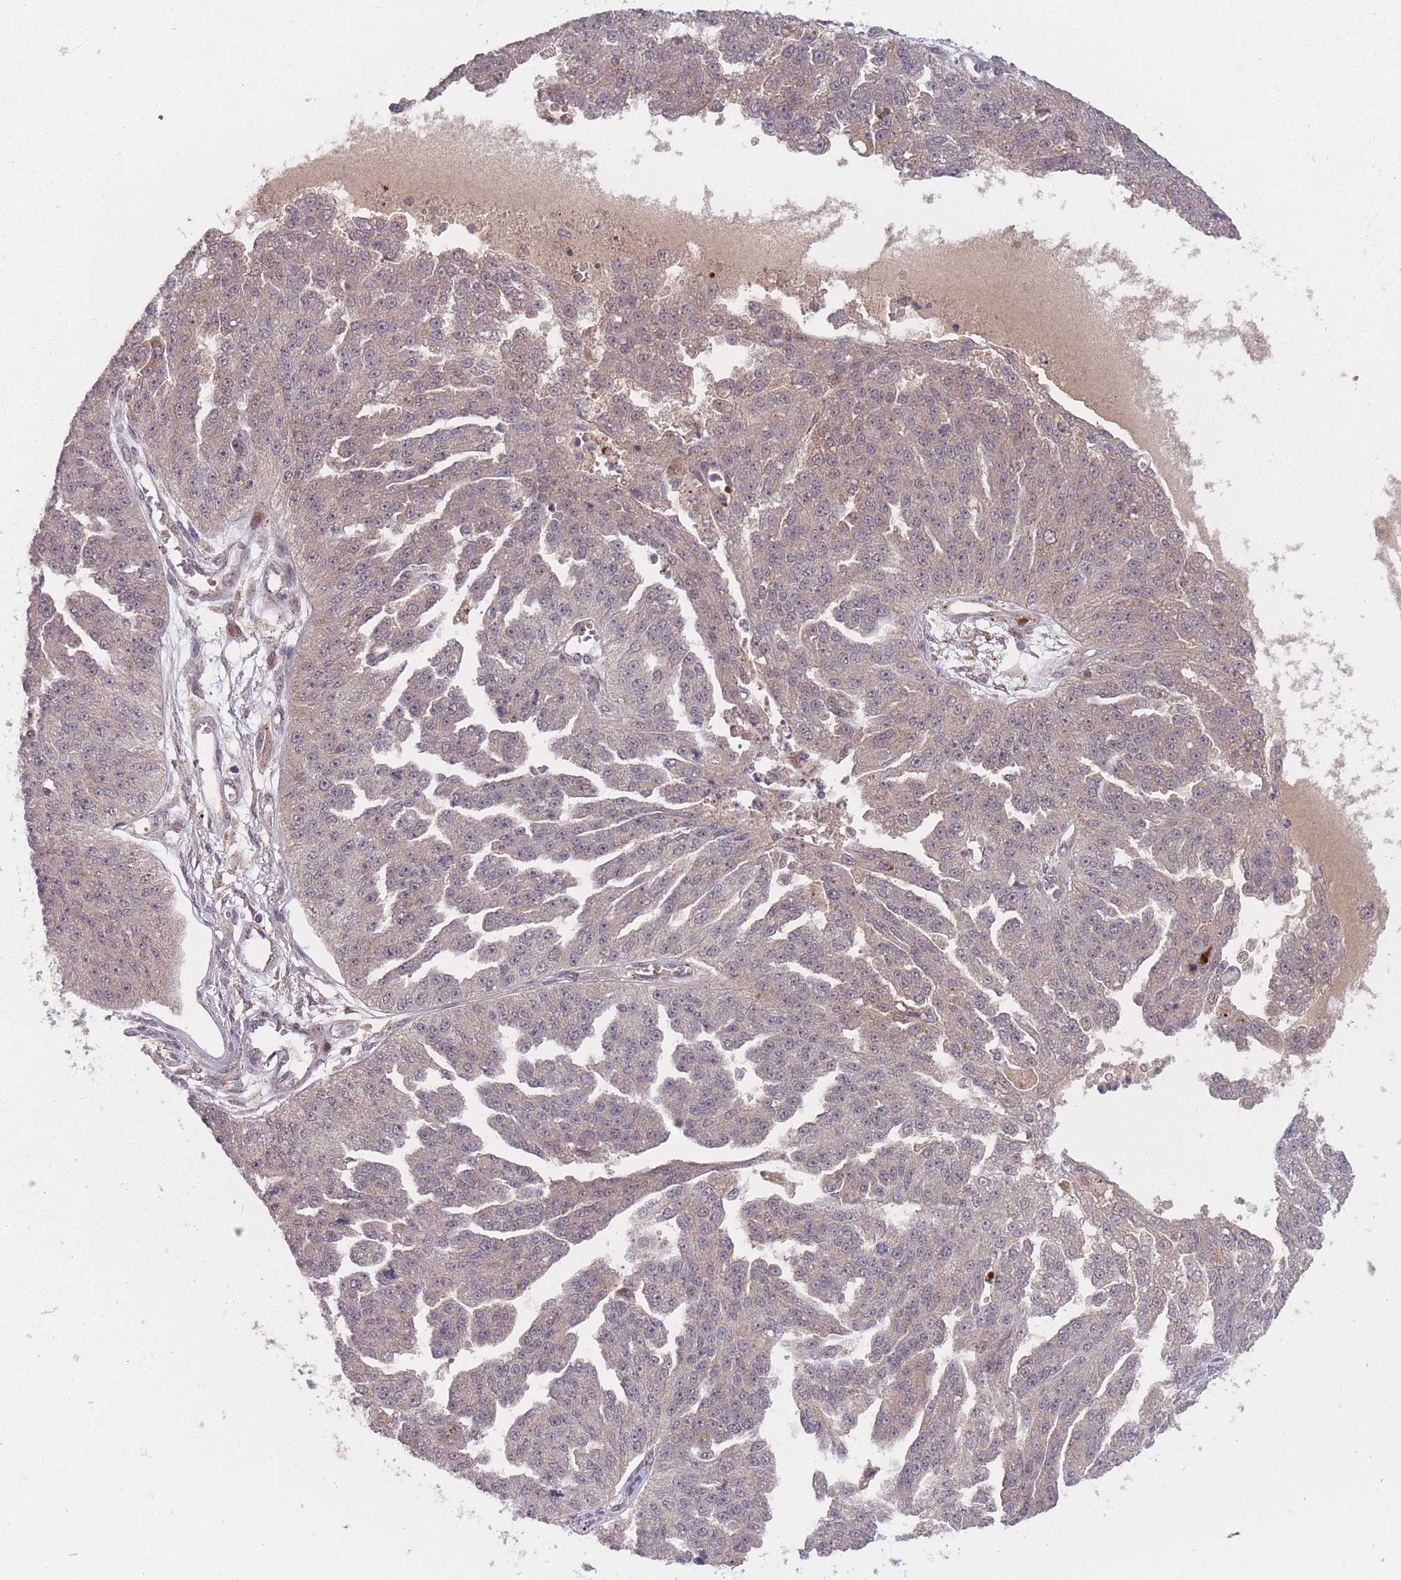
{"staining": {"intensity": "moderate", "quantity": "25%-75%", "location": "cytoplasmic/membranous,nuclear"}, "tissue": "ovarian cancer", "cell_type": "Tumor cells", "image_type": "cancer", "snomed": [{"axis": "morphology", "description": "Cystadenocarcinoma, serous, NOS"}, {"axis": "topography", "description": "Ovary"}], "caption": "Approximately 25%-75% of tumor cells in human ovarian serous cystadenocarcinoma display moderate cytoplasmic/membranous and nuclear protein positivity as visualized by brown immunohistochemical staining.", "gene": "SECTM1", "patient": {"sex": "female", "age": 58}}